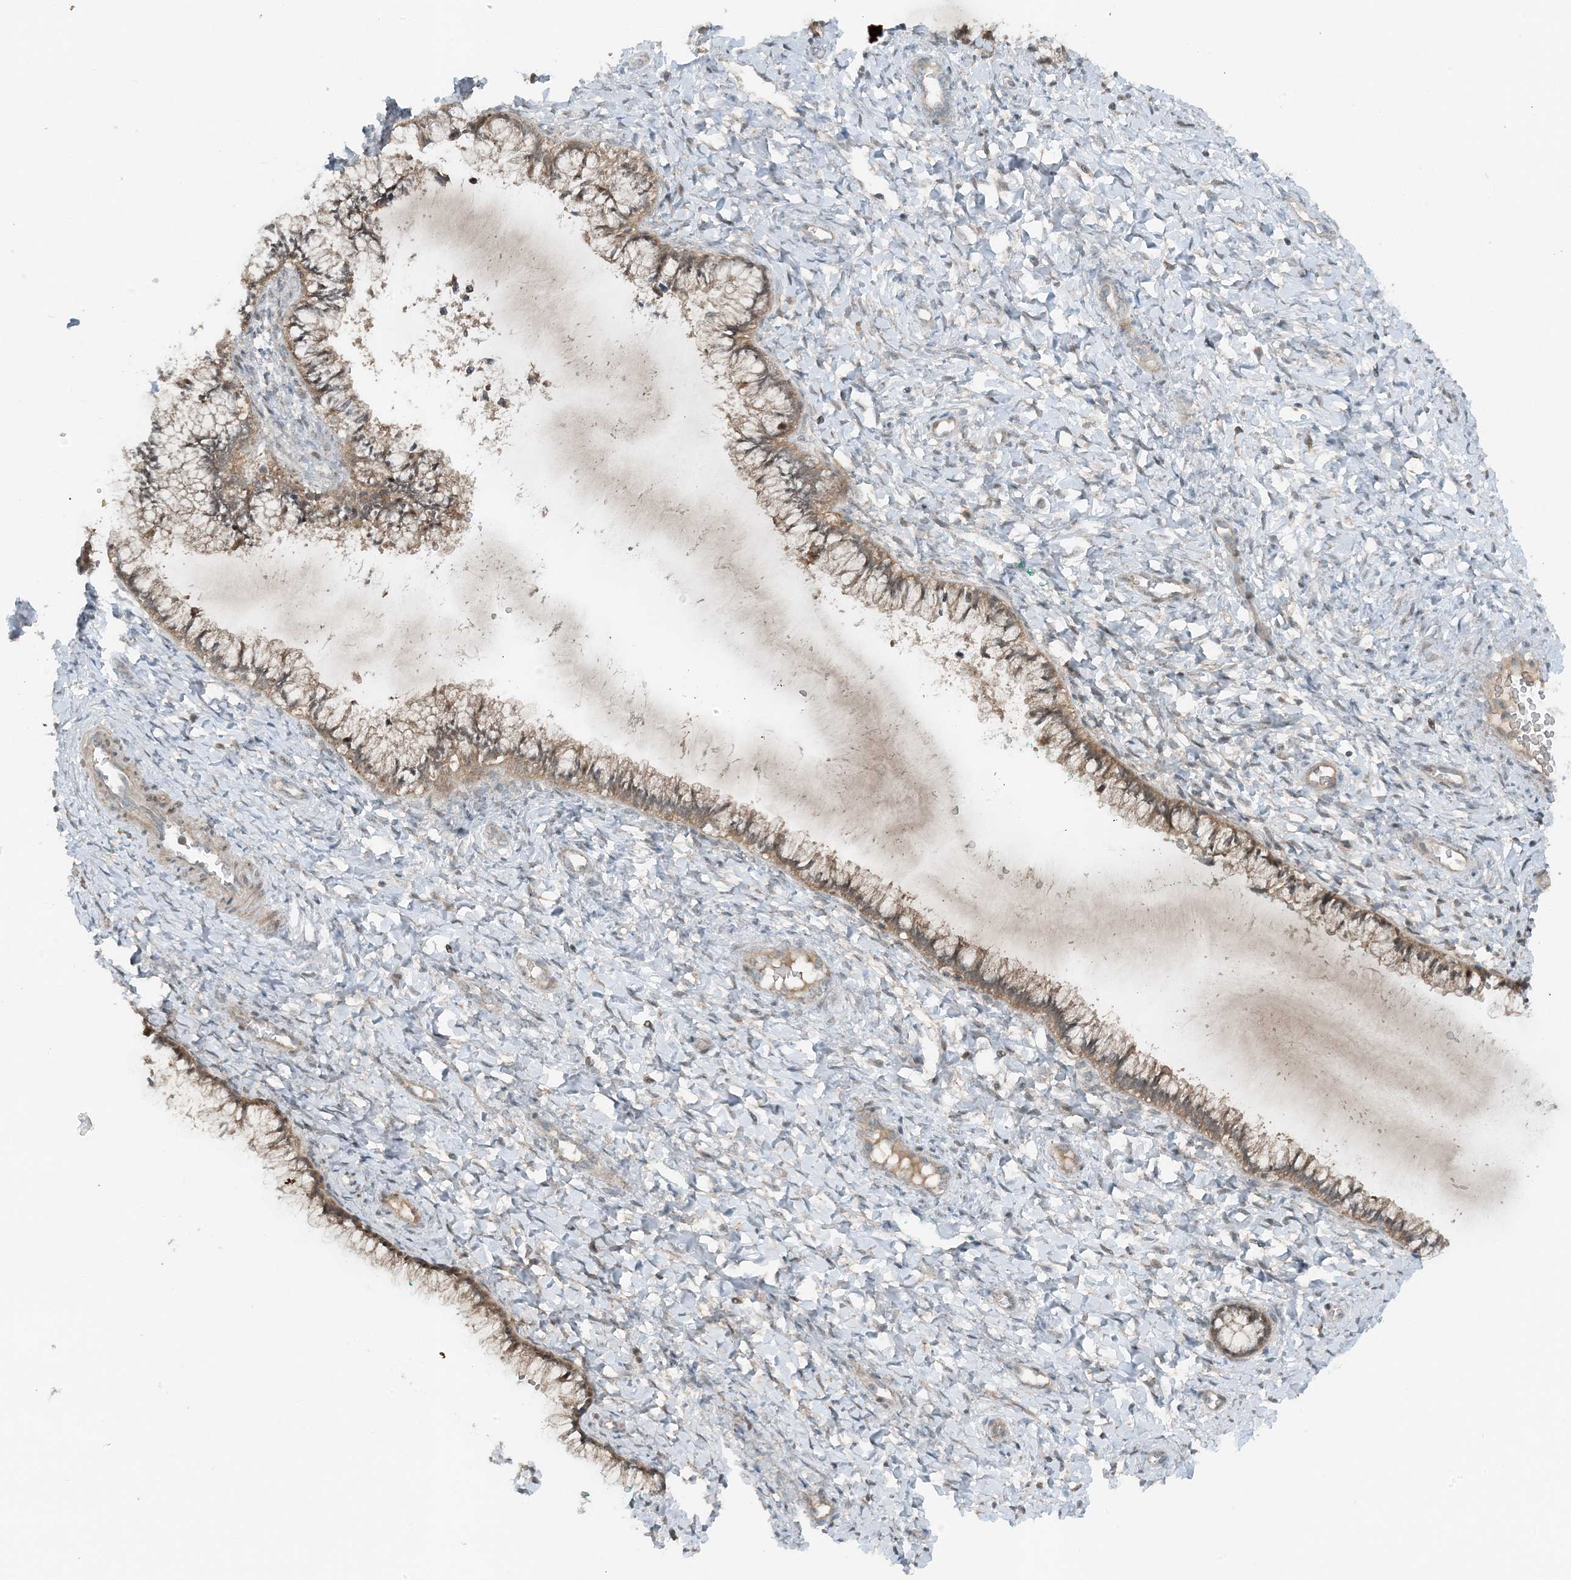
{"staining": {"intensity": "moderate", "quantity": ">75%", "location": "cytoplasmic/membranous"}, "tissue": "cervix", "cell_type": "Glandular cells", "image_type": "normal", "snomed": [{"axis": "morphology", "description": "Normal tissue, NOS"}, {"axis": "morphology", "description": "Adenocarcinoma, NOS"}, {"axis": "topography", "description": "Cervix"}], "caption": "IHC histopathology image of benign human cervix stained for a protein (brown), which exhibits medium levels of moderate cytoplasmic/membranous positivity in about >75% of glandular cells.", "gene": "MITD1", "patient": {"sex": "female", "age": 29}}